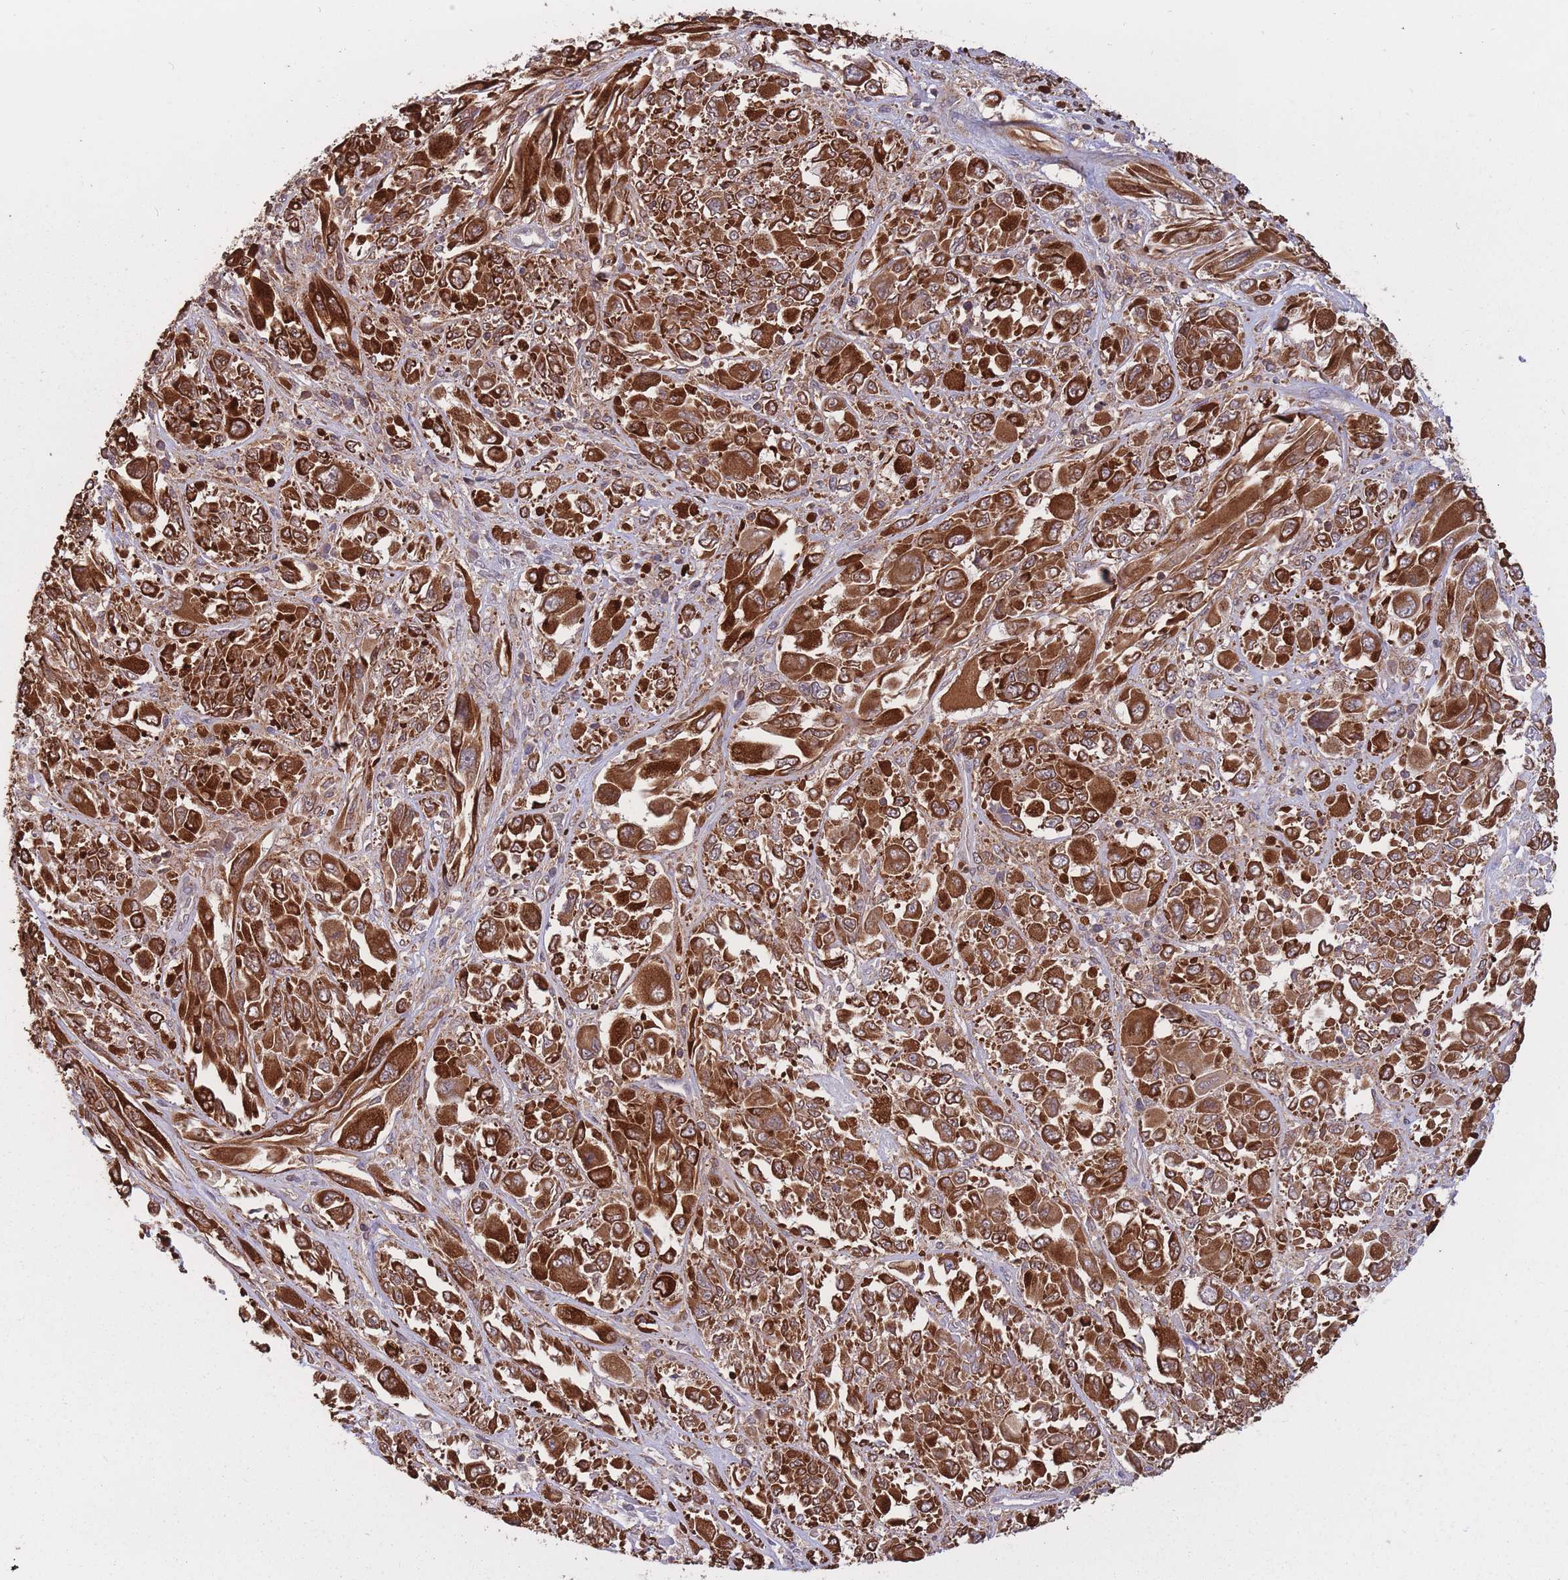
{"staining": {"intensity": "strong", "quantity": ">75%", "location": "cytoplasmic/membranous"}, "tissue": "melanoma", "cell_type": "Tumor cells", "image_type": "cancer", "snomed": [{"axis": "morphology", "description": "Malignant melanoma, NOS"}, {"axis": "topography", "description": "Skin"}], "caption": "Human melanoma stained with a protein marker shows strong staining in tumor cells.", "gene": "GMIP", "patient": {"sex": "female", "age": 91}}